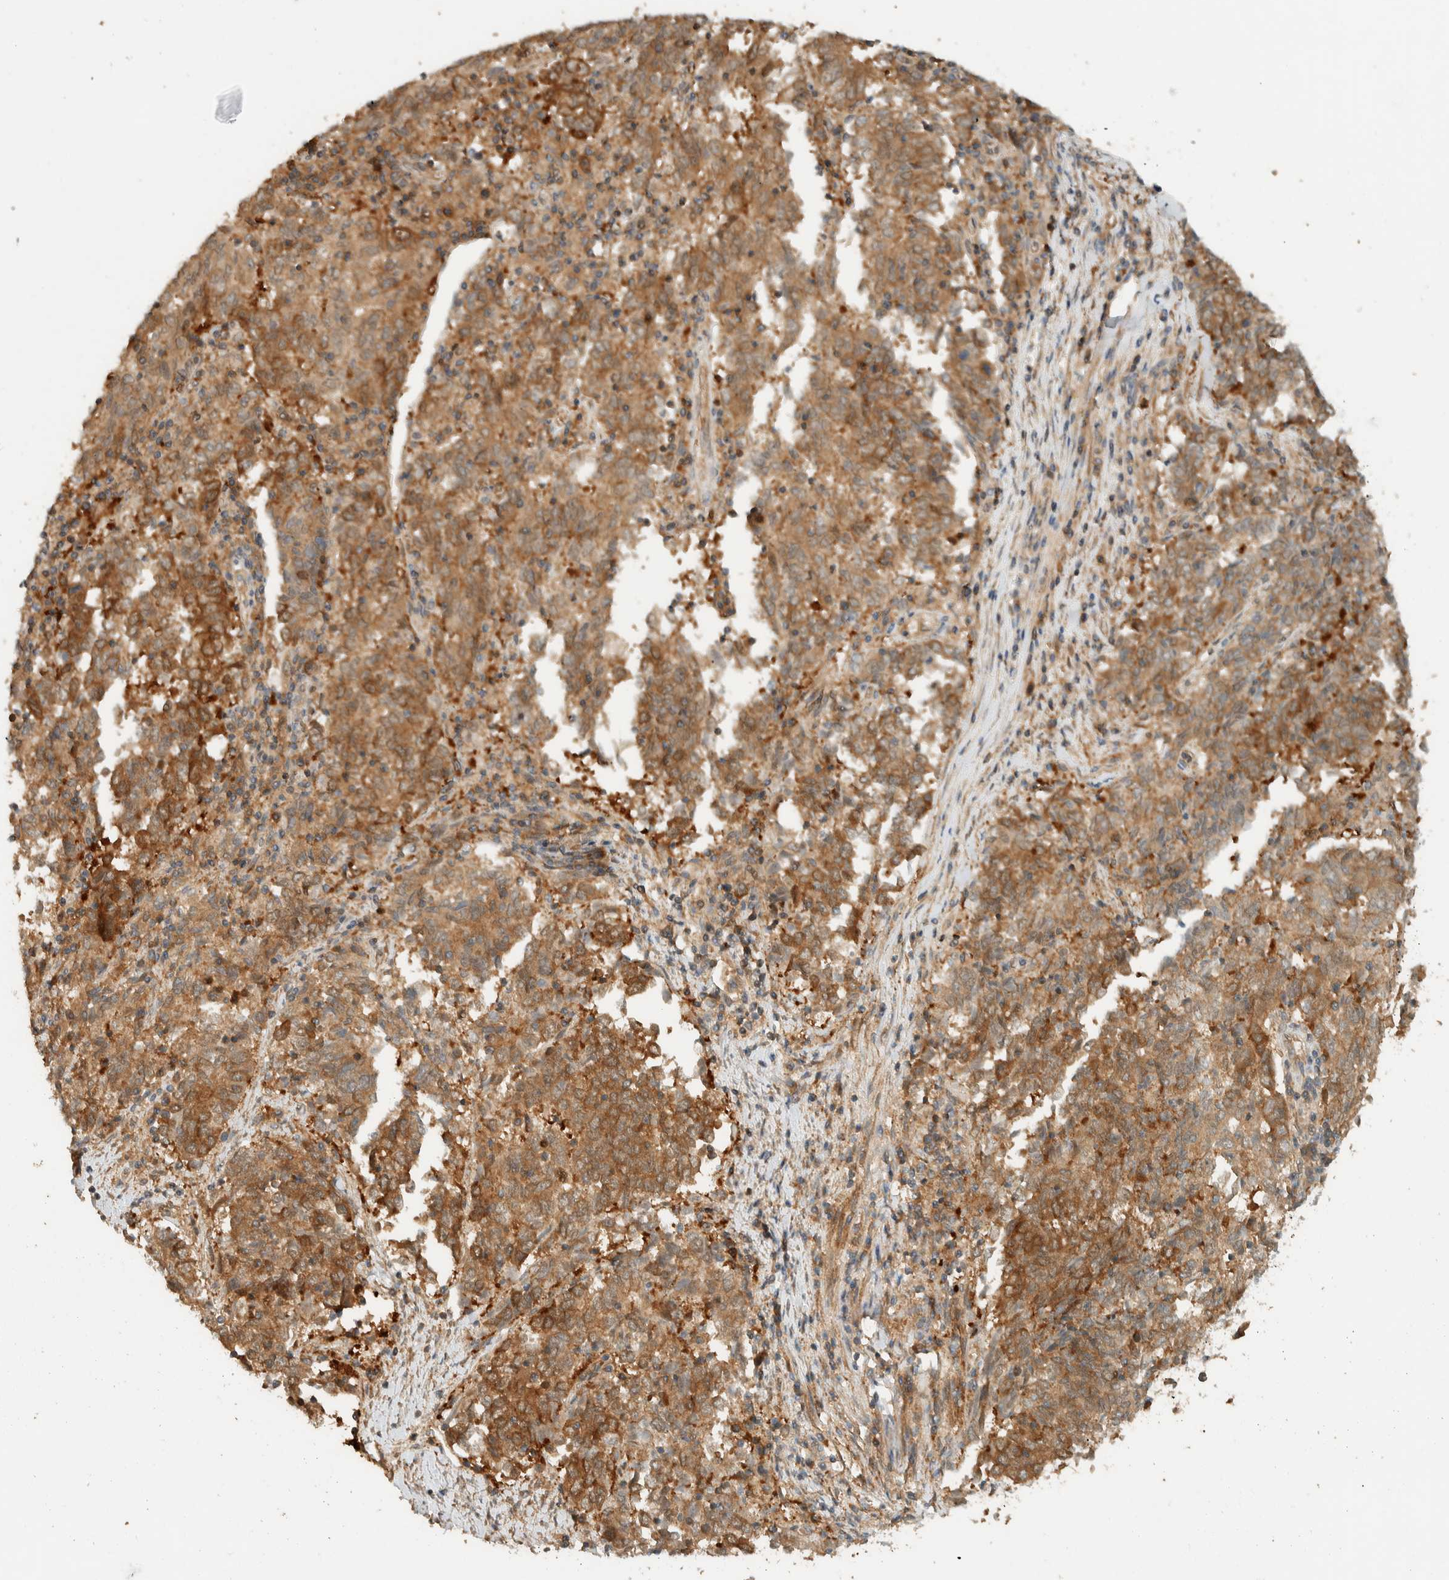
{"staining": {"intensity": "moderate", "quantity": ">75%", "location": "cytoplasmic/membranous"}, "tissue": "endometrial cancer", "cell_type": "Tumor cells", "image_type": "cancer", "snomed": [{"axis": "morphology", "description": "Adenocarcinoma, NOS"}, {"axis": "topography", "description": "Endometrium"}], "caption": "Endometrial cancer tissue exhibits moderate cytoplasmic/membranous staining in approximately >75% of tumor cells", "gene": "ADSS2", "patient": {"sex": "female", "age": 80}}